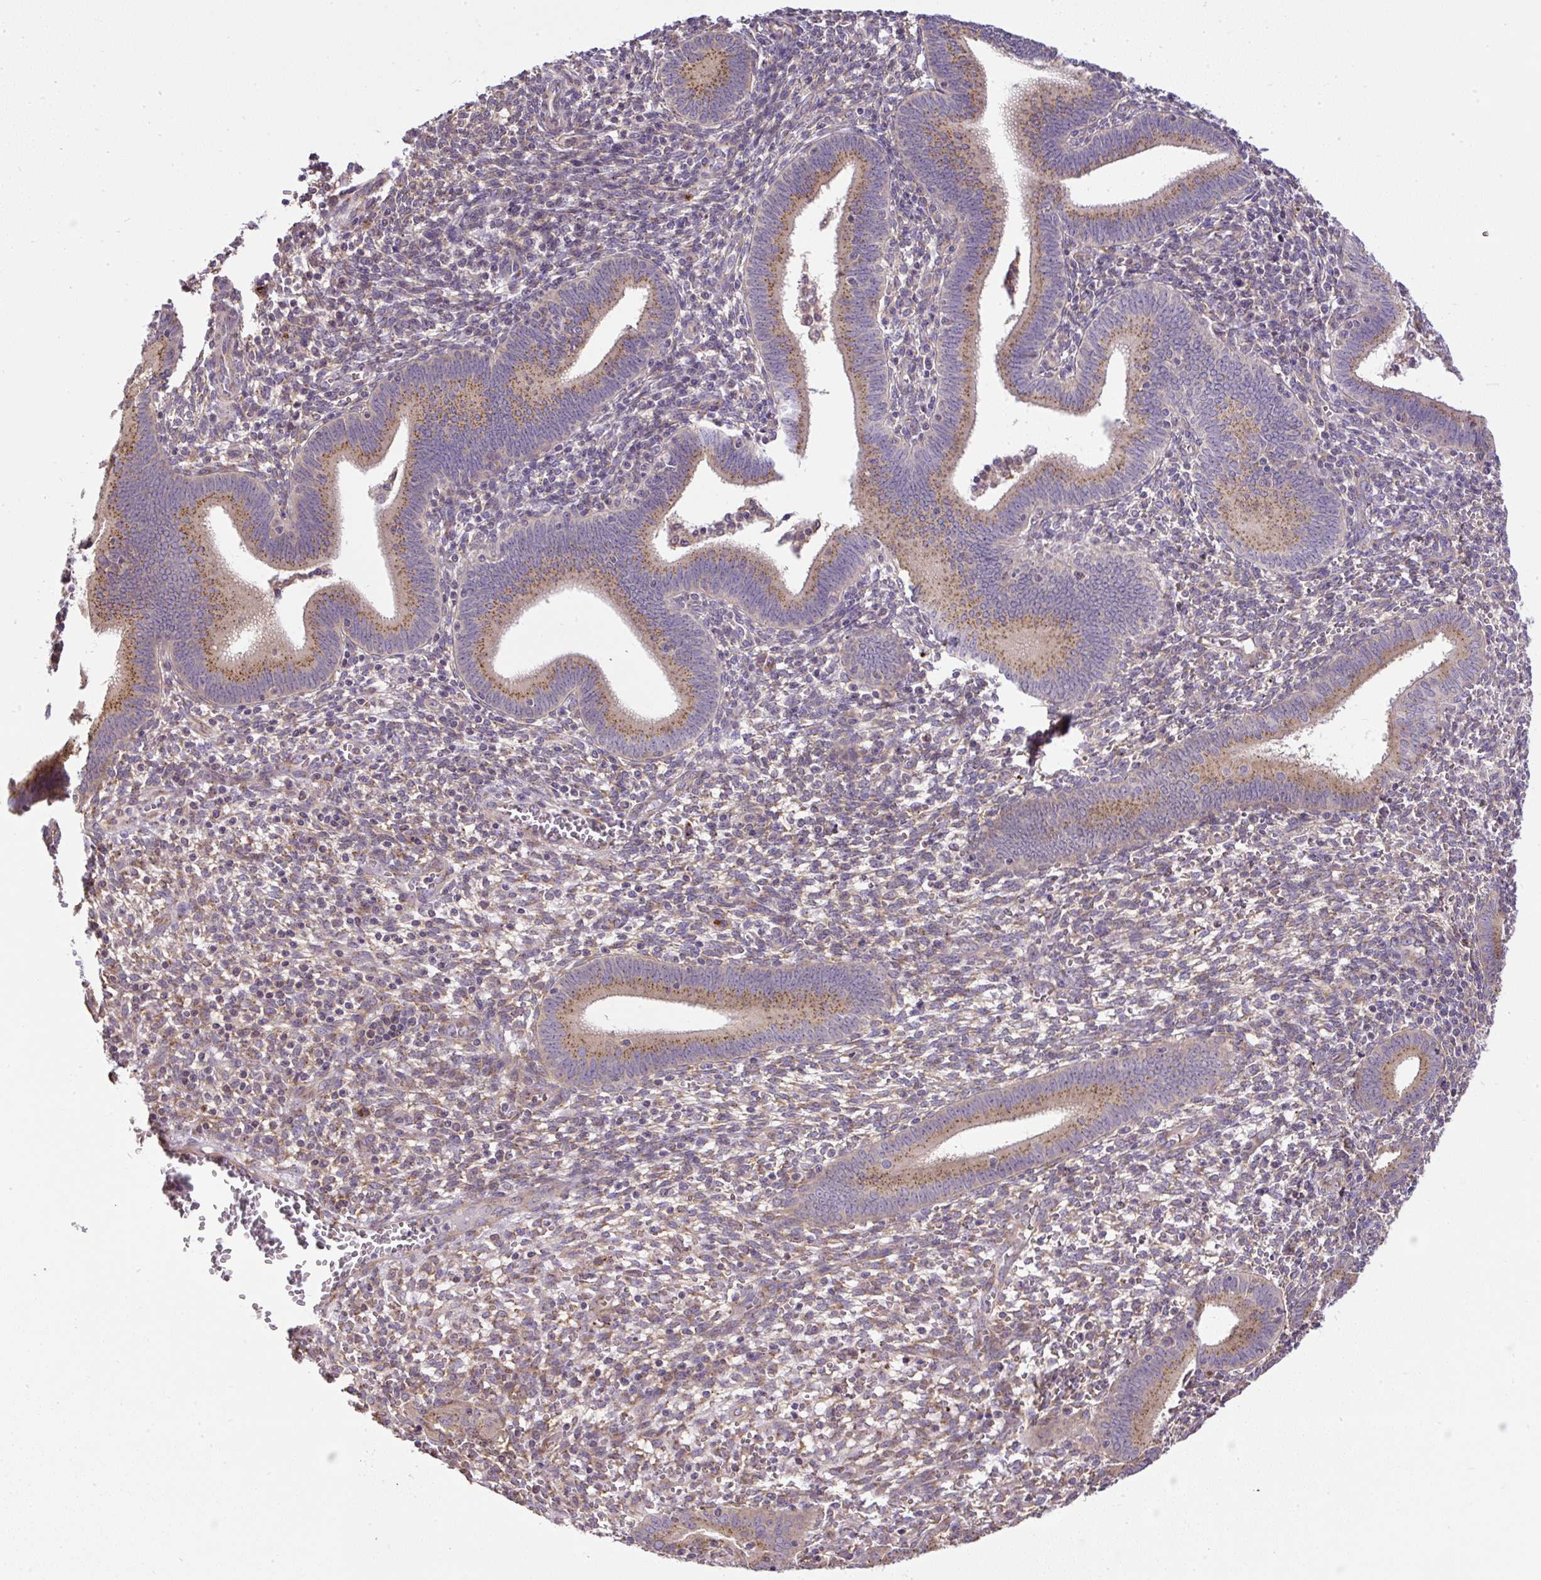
{"staining": {"intensity": "moderate", "quantity": "<25%", "location": "cytoplasmic/membranous"}, "tissue": "endometrium", "cell_type": "Cells in endometrial stroma", "image_type": "normal", "snomed": [{"axis": "morphology", "description": "Normal tissue, NOS"}, {"axis": "topography", "description": "Endometrium"}], "caption": "DAB (3,3'-diaminobenzidine) immunohistochemical staining of benign human endometrium demonstrates moderate cytoplasmic/membranous protein positivity in approximately <25% of cells in endometrial stroma. The staining was performed using DAB to visualize the protein expression in brown, while the nuclei were stained in blue with hematoxylin (Magnification: 20x).", "gene": "SMC4", "patient": {"sex": "female", "age": 41}}